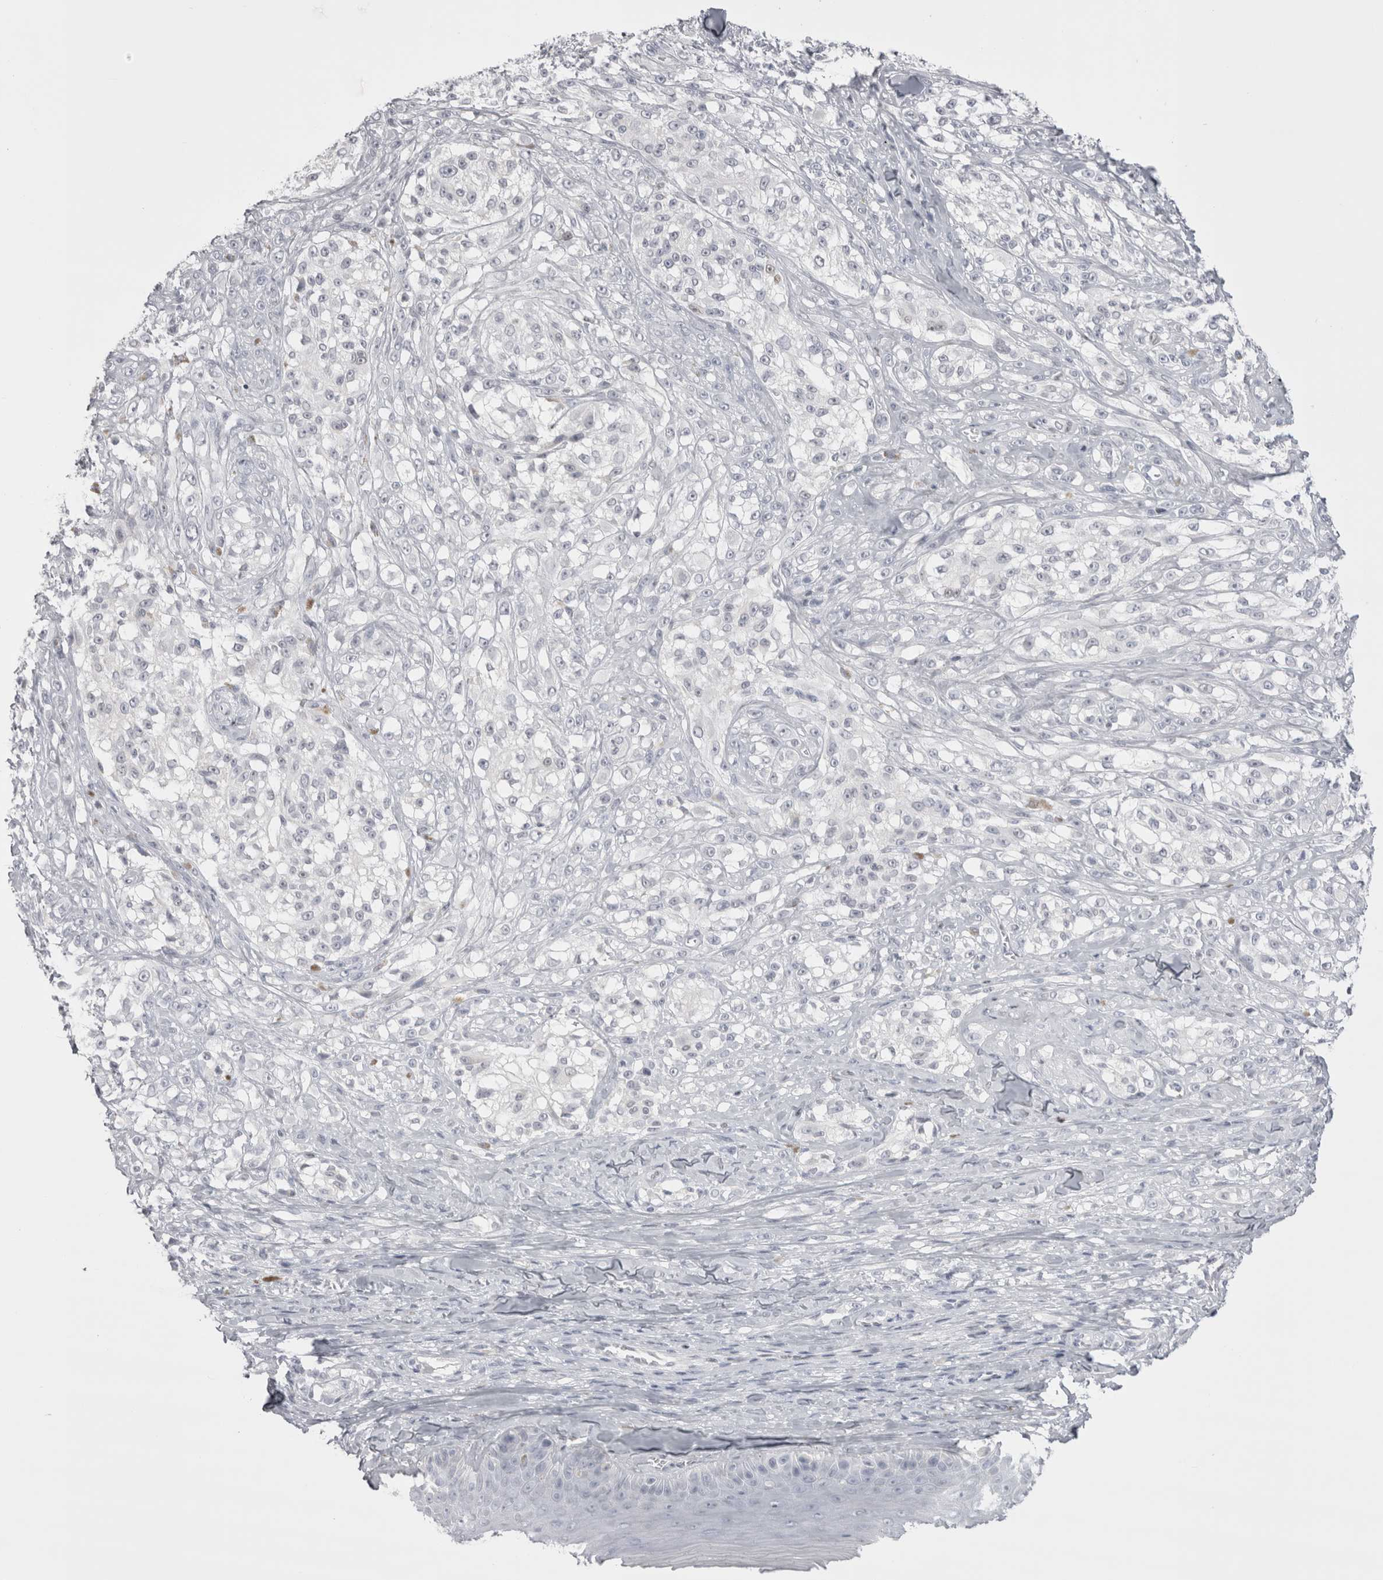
{"staining": {"intensity": "negative", "quantity": "none", "location": "none"}, "tissue": "melanoma", "cell_type": "Tumor cells", "image_type": "cancer", "snomed": [{"axis": "morphology", "description": "Malignant melanoma, NOS"}, {"axis": "topography", "description": "Skin of head"}], "caption": "Human malignant melanoma stained for a protein using IHC shows no staining in tumor cells.", "gene": "FNDC8", "patient": {"sex": "male", "age": 83}}